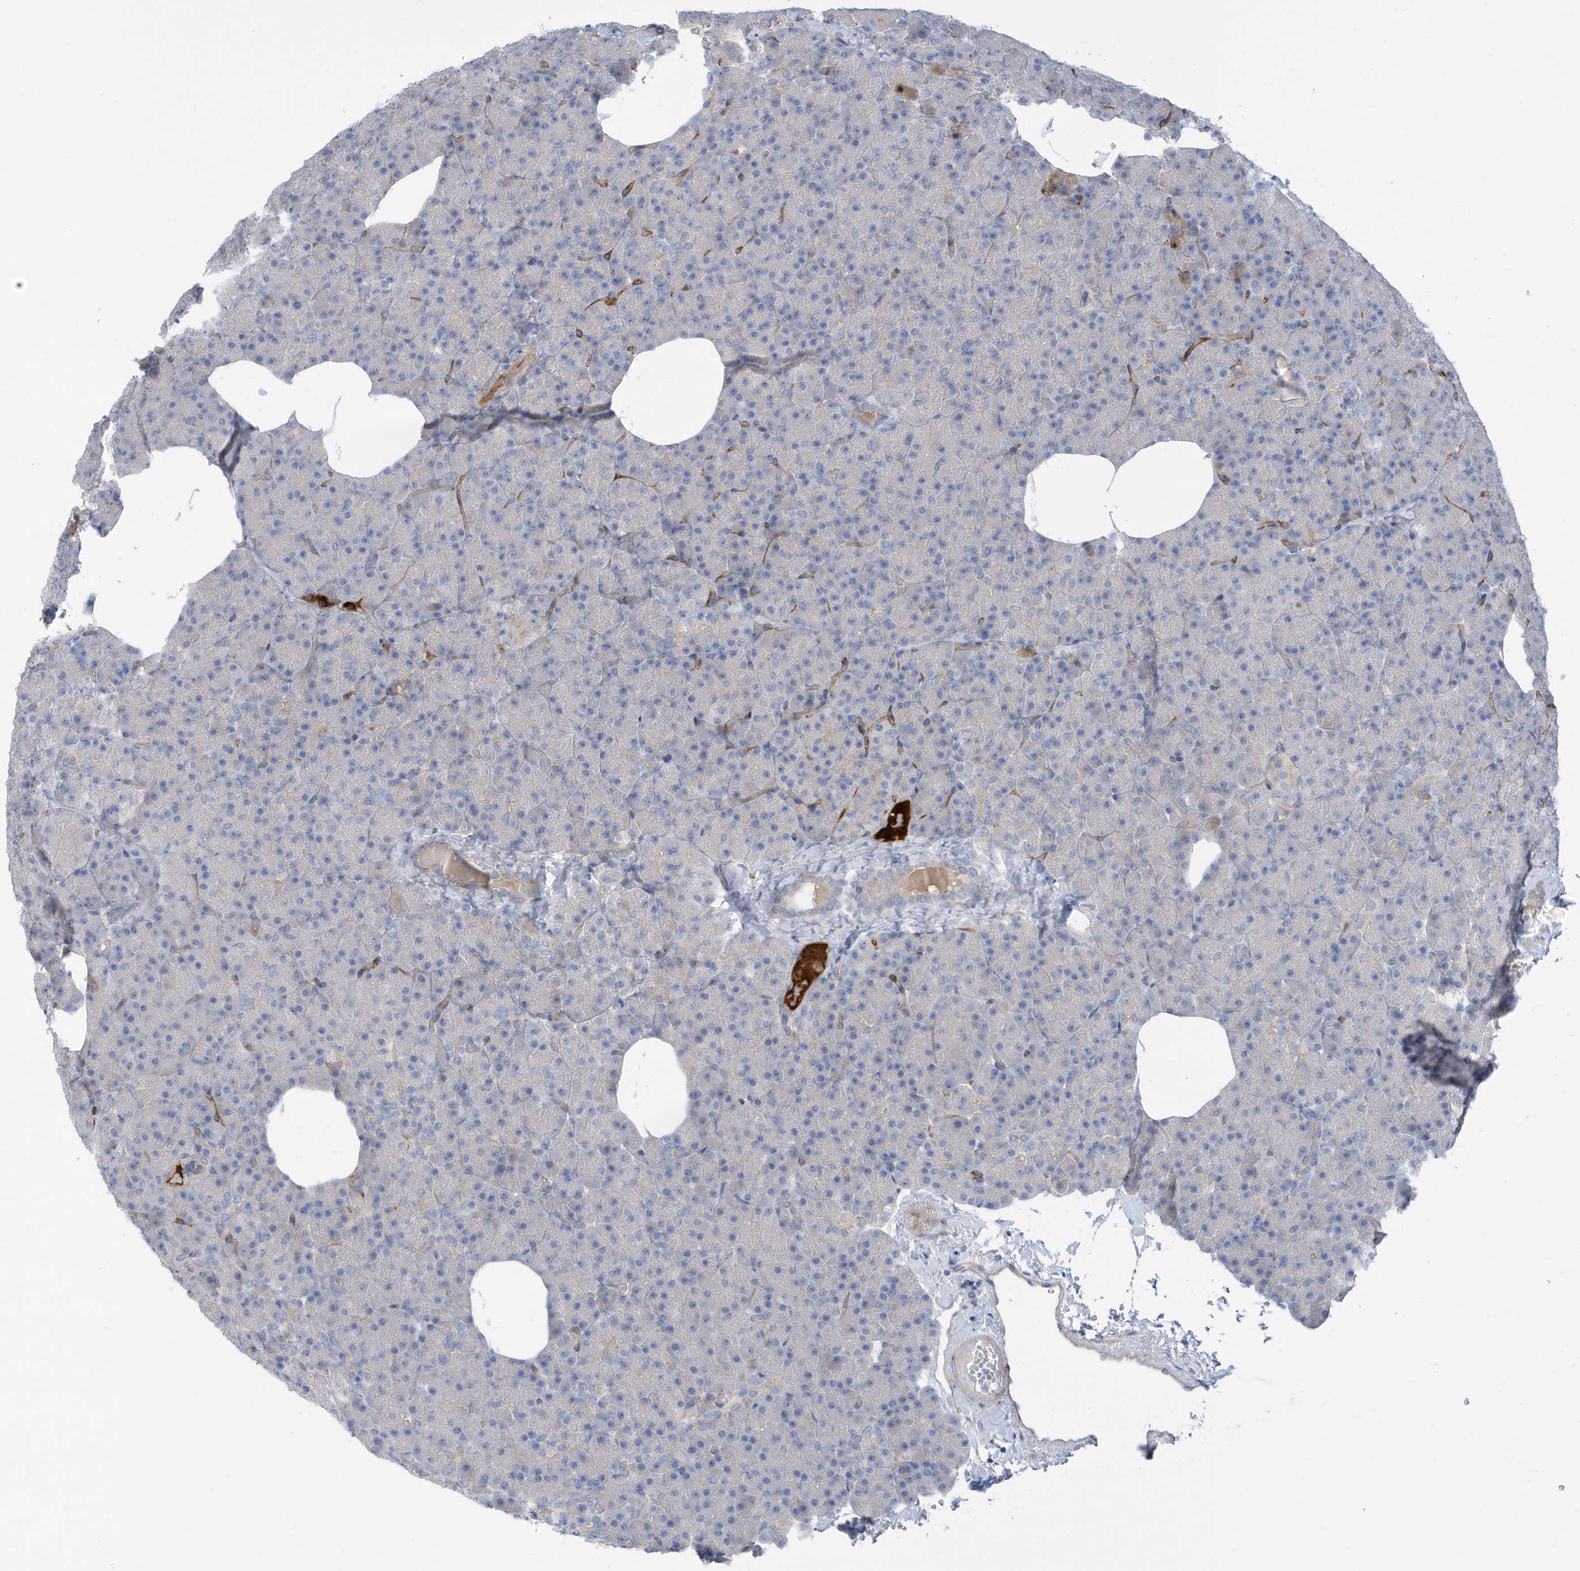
{"staining": {"intensity": "negative", "quantity": "none", "location": "none"}, "tissue": "pancreas", "cell_type": "Exocrine glandular cells", "image_type": "normal", "snomed": [{"axis": "morphology", "description": "Normal tissue, NOS"}, {"axis": "morphology", "description": "Carcinoid, malignant, NOS"}, {"axis": "topography", "description": "Pancreas"}], "caption": "Immunohistochemistry (IHC) image of benign human pancreas stained for a protein (brown), which displays no staining in exocrine glandular cells. Brightfield microscopy of immunohistochemistry stained with DAB (brown) and hematoxylin (blue), captured at high magnification.", "gene": "ATP13A5", "patient": {"sex": "female", "age": 35}}